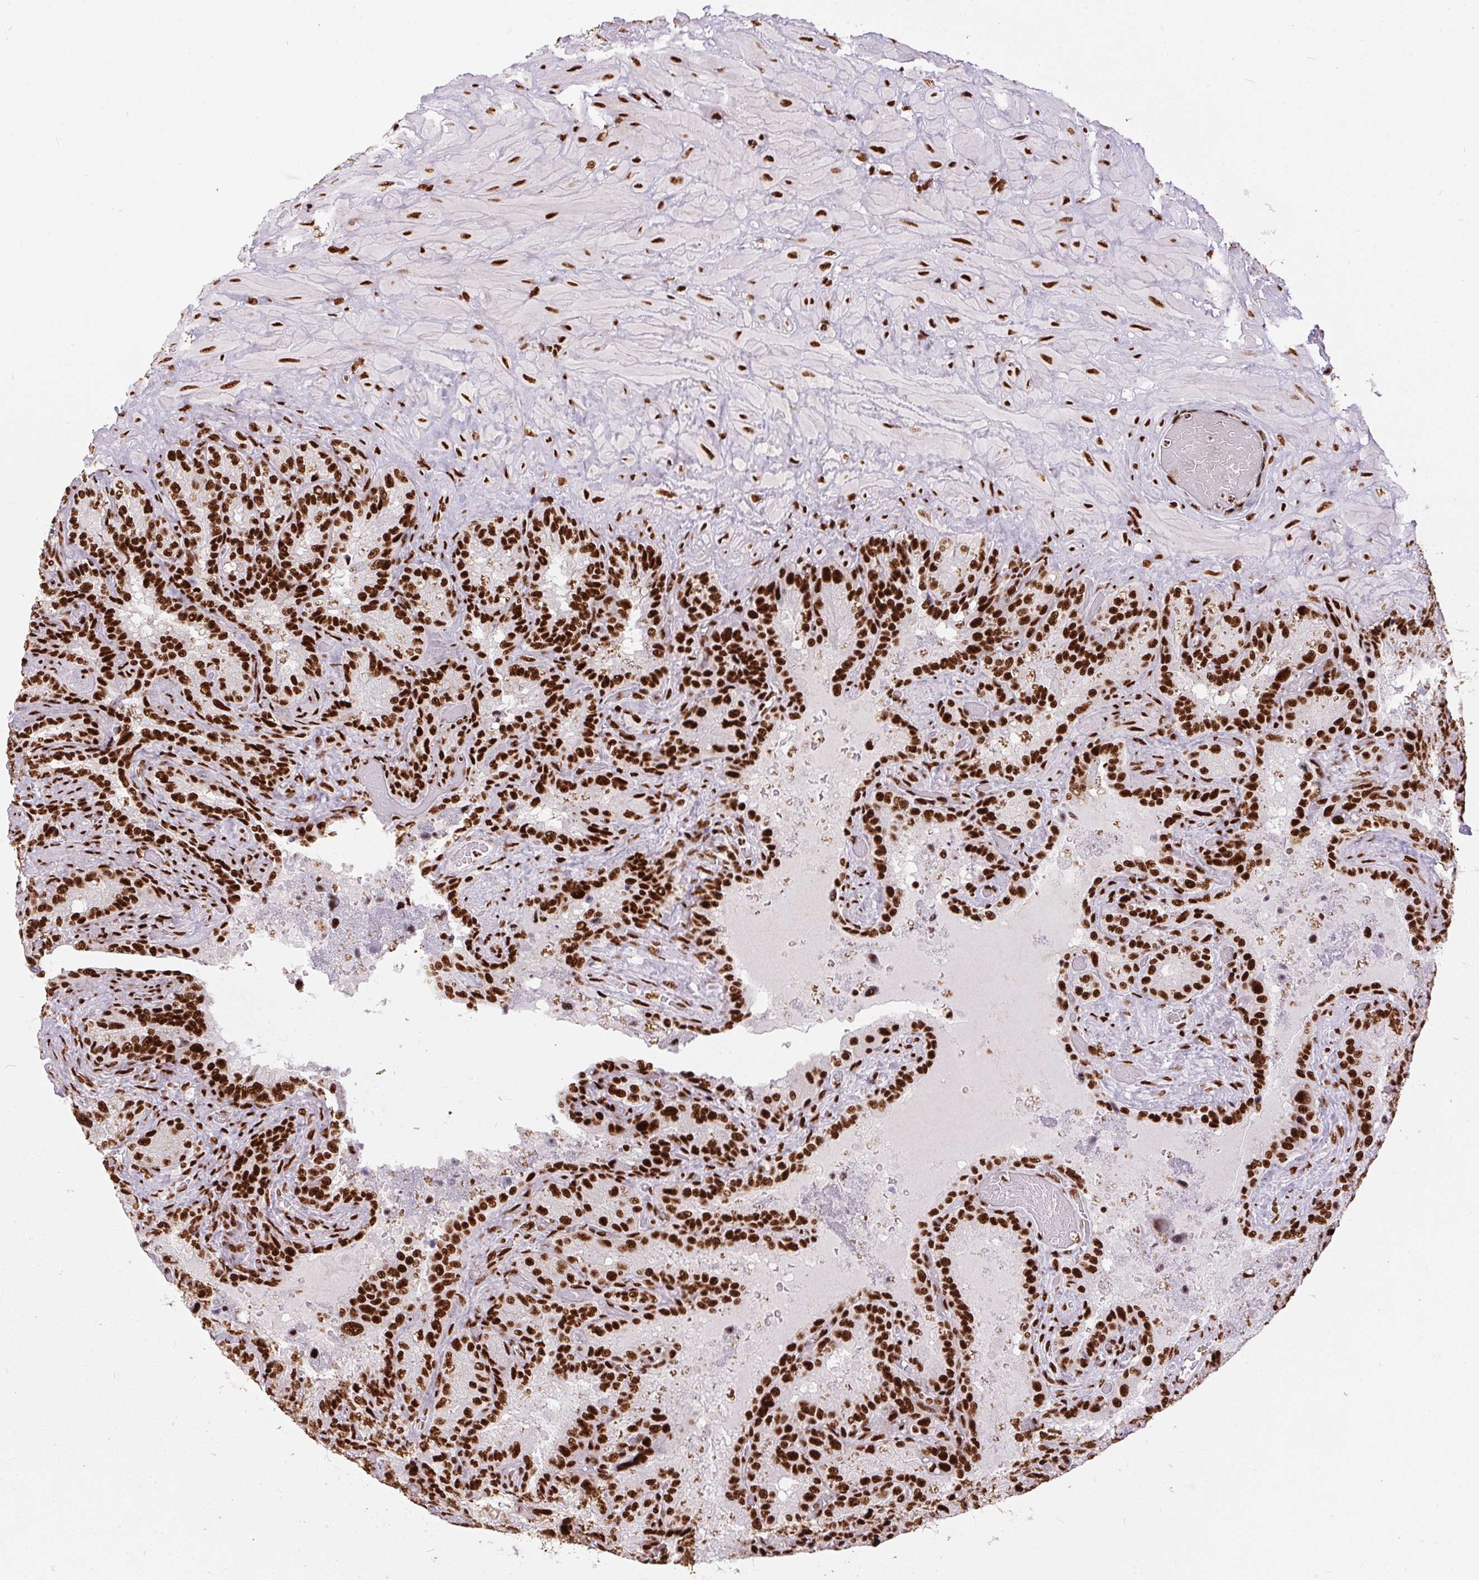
{"staining": {"intensity": "strong", "quantity": ">75%", "location": "nuclear"}, "tissue": "seminal vesicle", "cell_type": "Glandular cells", "image_type": "normal", "snomed": [{"axis": "morphology", "description": "Normal tissue, NOS"}, {"axis": "topography", "description": "Seminal veicle"}], "caption": "Immunohistochemistry (IHC) micrograph of normal seminal vesicle: human seminal vesicle stained using IHC demonstrates high levels of strong protein expression localized specifically in the nuclear of glandular cells, appearing as a nuclear brown color.", "gene": "PAGE3", "patient": {"sex": "male", "age": 60}}